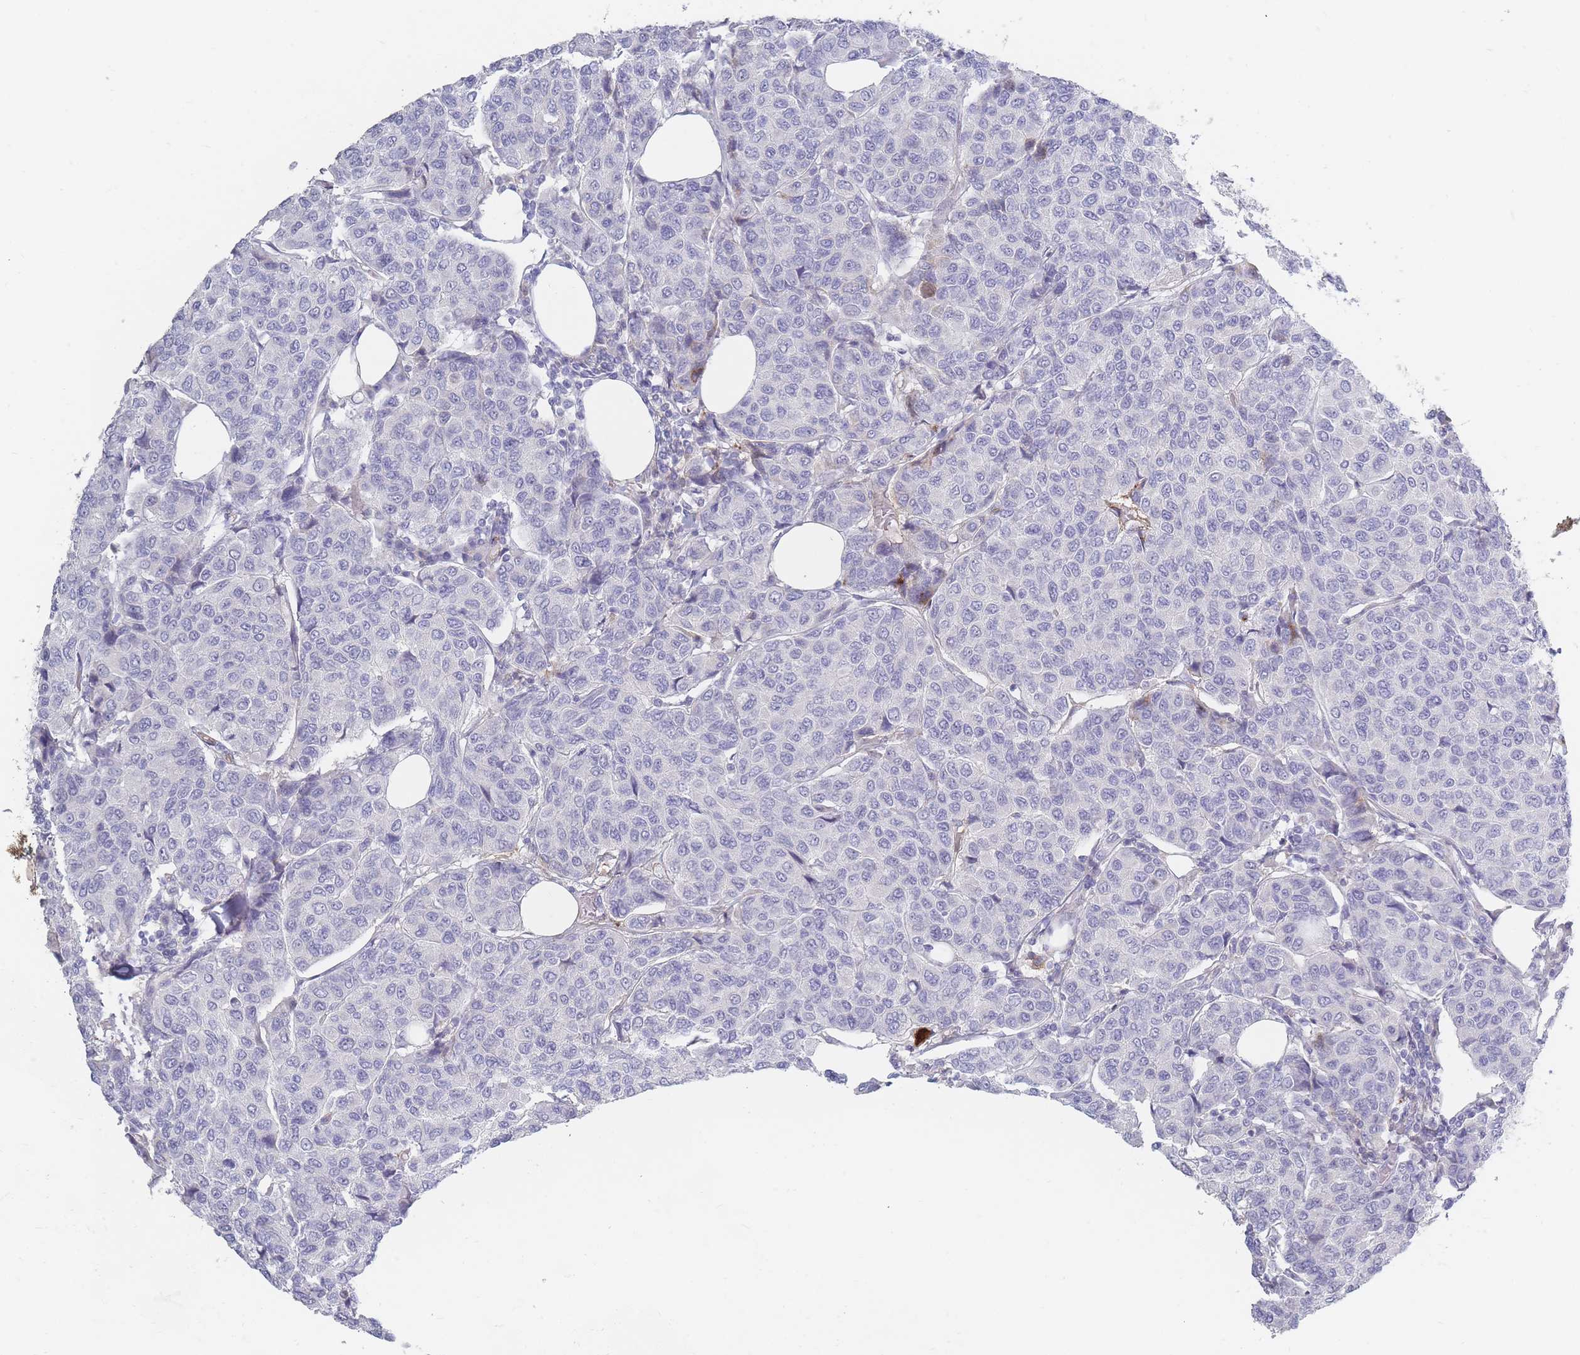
{"staining": {"intensity": "negative", "quantity": "none", "location": "none"}, "tissue": "breast cancer", "cell_type": "Tumor cells", "image_type": "cancer", "snomed": [{"axis": "morphology", "description": "Duct carcinoma"}, {"axis": "topography", "description": "Breast"}], "caption": "Protein analysis of infiltrating ductal carcinoma (breast) reveals no significant expression in tumor cells.", "gene": "PRG4", "patient": {"sex": "female", "age": 55}}